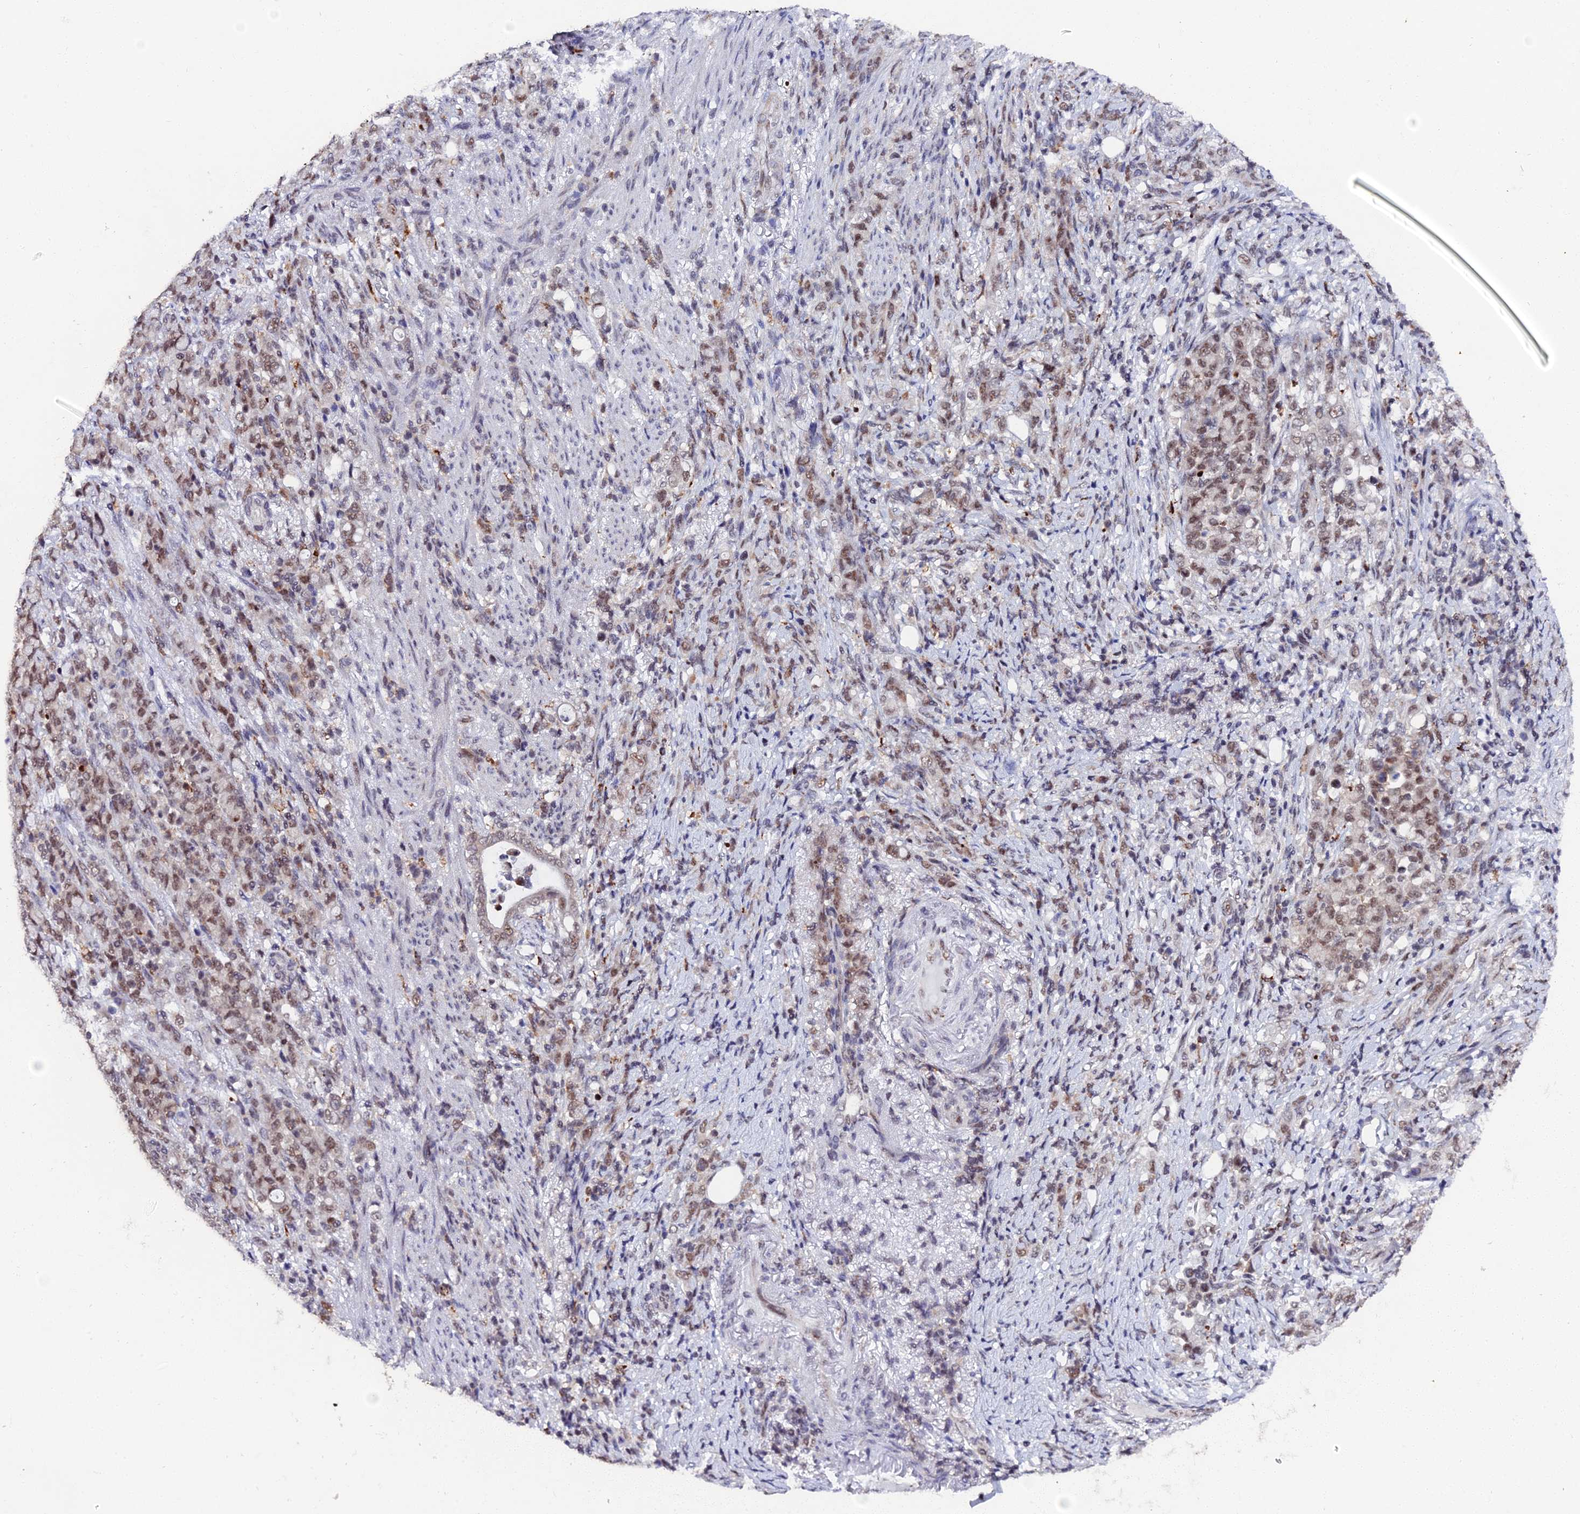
{"staining": {"intensity": "moderate", "quantity": ">75%", "location": "nuclear"}, "tissue": "stomach cancer", "cell_type": "Tumor cells", "image_type": "cancer", "snomed": [{"axis": "morphology", "description": "Normal tissue, NOS"}, {"axis": "morphology", "description": "Adenocarcinoma, NOS"}, {"axis": "topography", "description": "Stomach"}], "caption": "IHC staining of adenocarcinoma (stomach), which reveals medium levels of moderate nuclear positivity in approximately >75% of tumor cells indicating moderate nuclear protein staining. The staining was performed using DAB (3,3'-diaminobenzidine) (brown) for protein detection and nuclei were counterstained in hematoxylin (blue).", "gene": "MAGOHB", "patient": {"sex": "female", "age": 79}}